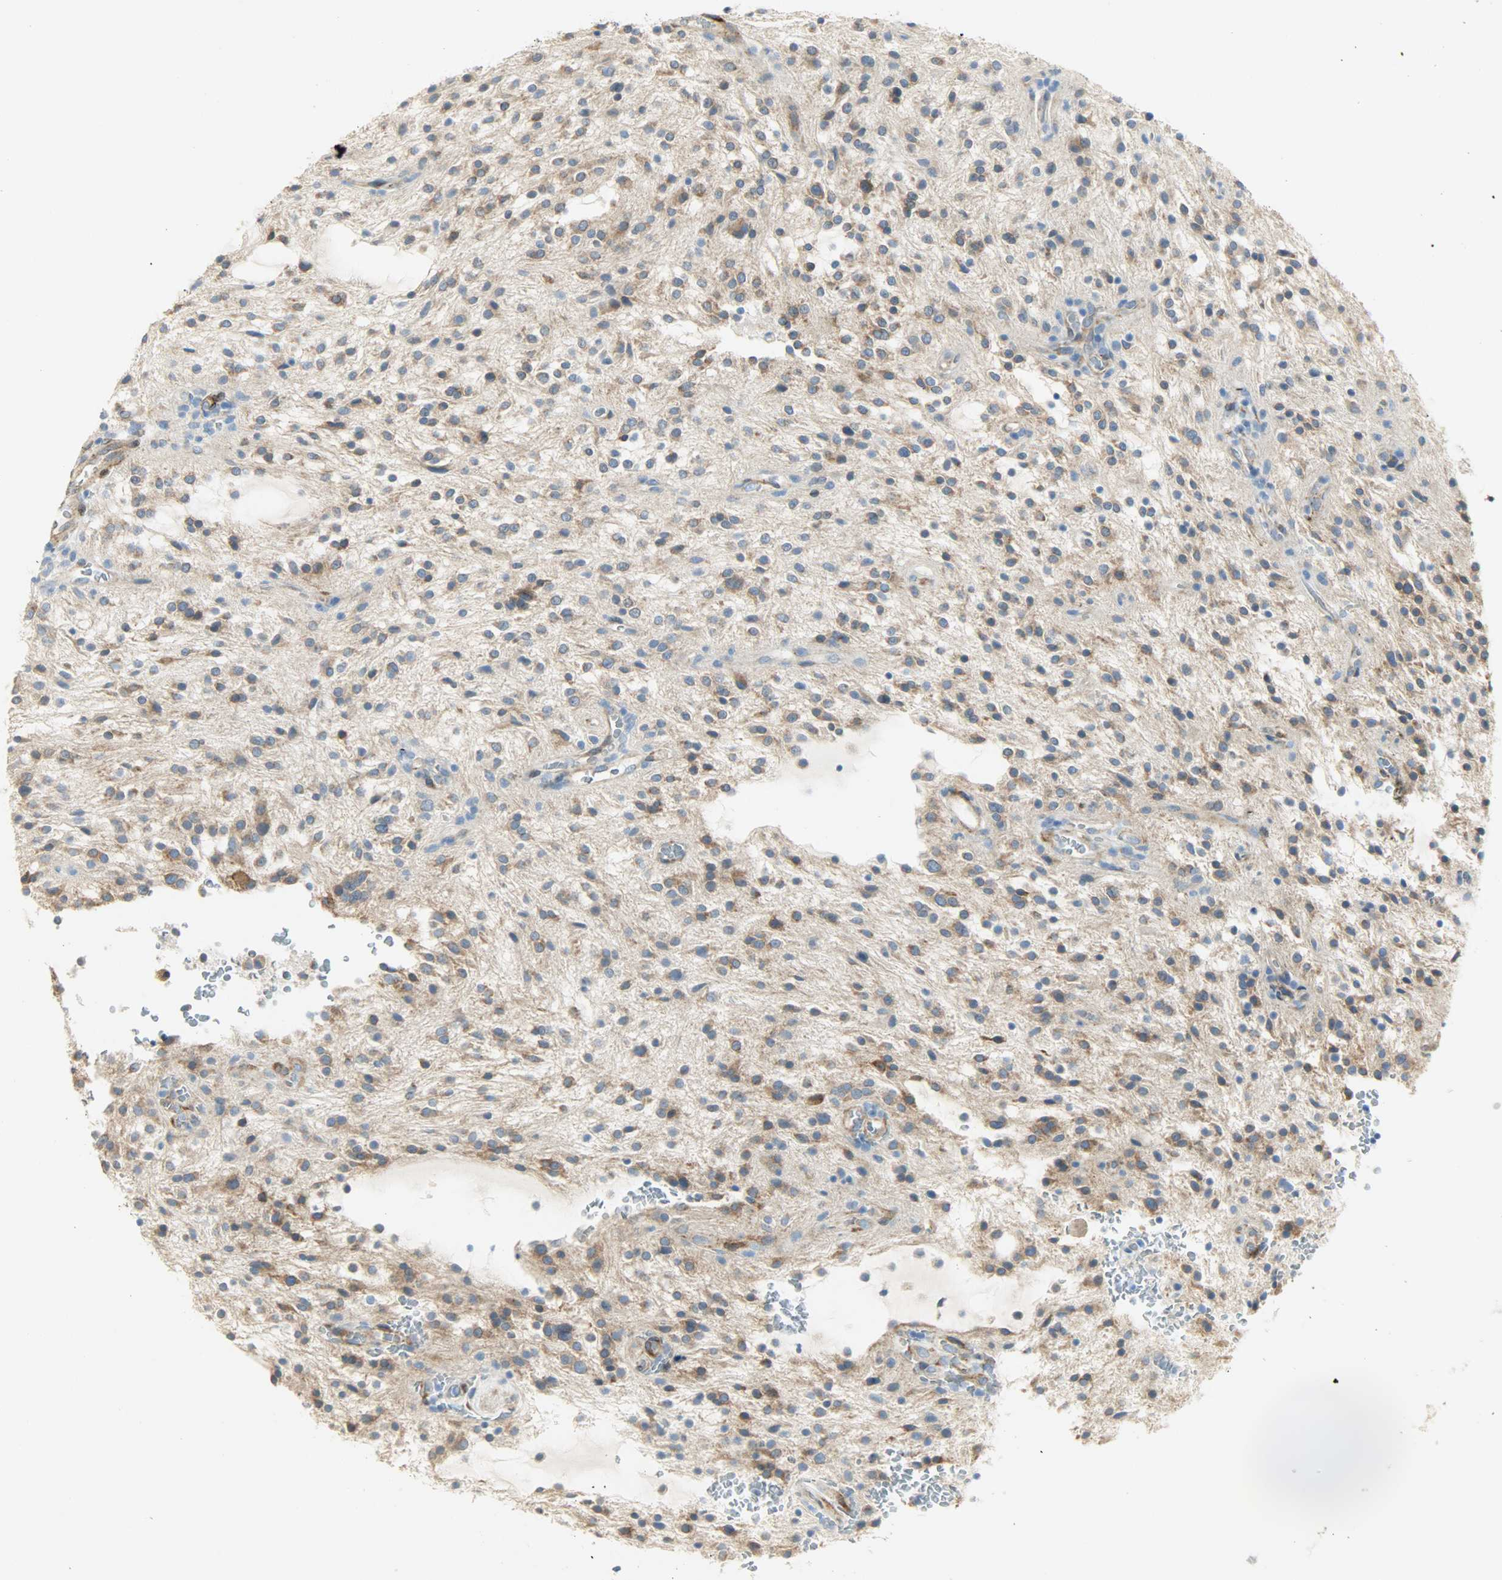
{"staining": {"intensity": "moderate", "quantity": ">75%", "location": "cytoplasmic/membranous"}, "tissue": "glioma", "cell_type": "Tumor cells", "image_type": "cancer", "snomed": [{"axis": "morphology", "description": "Glioma, malignant, NOS"}, {"axis": "topography", "description": "Cerebellum"}], "caption": "Tumor cells display moderate cytoplasmic/membranous staining in about >75% of cells in glioma.", "gene": "PKD2", "patient": {"sex": "female", "age": 10}}